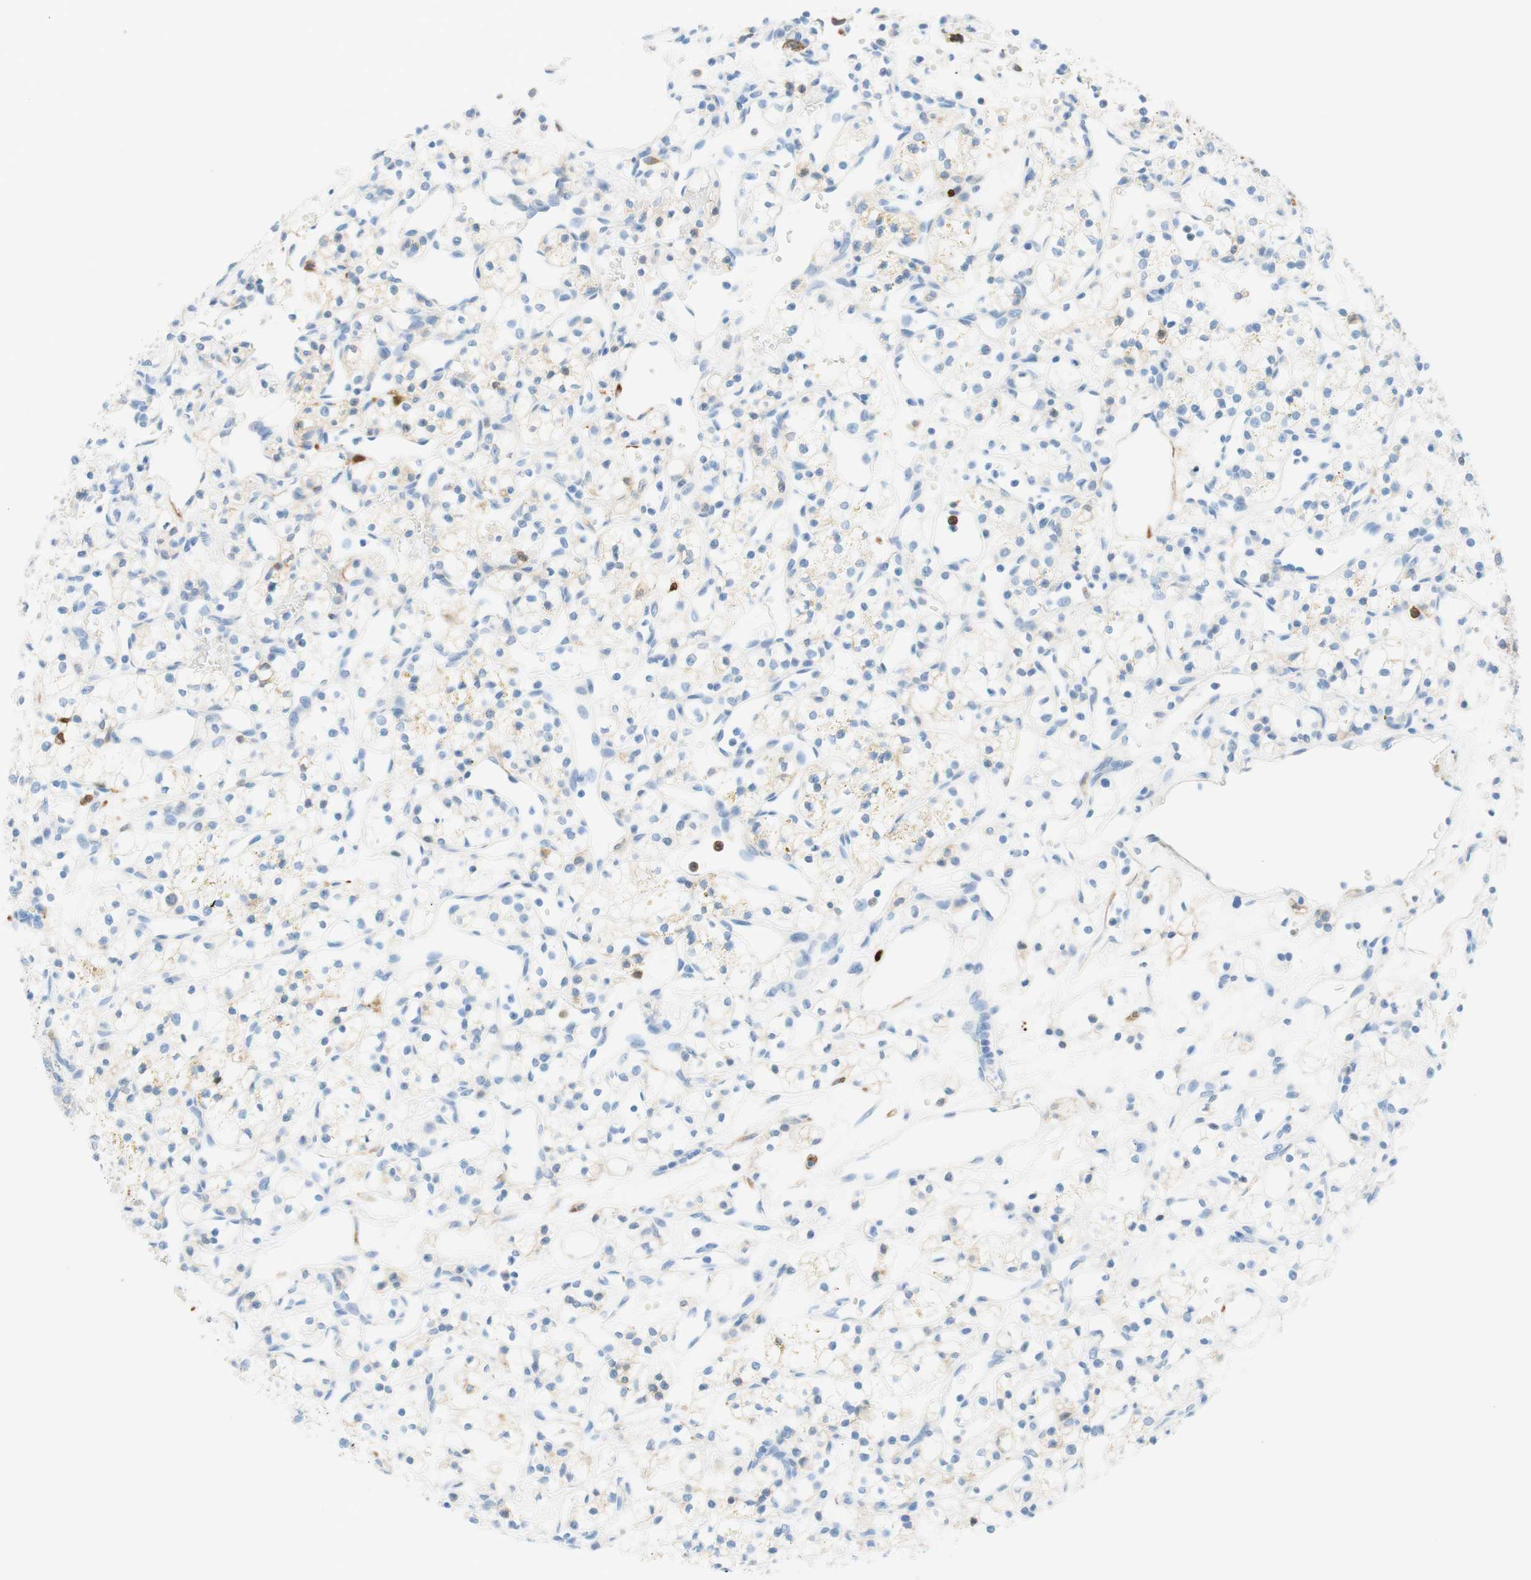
{"staining": {"intensity": "negative", "quantity": "none", "location": "none"}, "tissue": "renal cancer", "cell_type": "Tumor cells", "image_type": "cancer", "snomed": [{"axis": "morphology", "description": "Adenocarcinoma, NOS"}, {"axis": "topography", "description": "Kidney"}], "caption": "Immunohistochemistry micrograph of neoplastic tissue: adenocarcinoma (renal) stained with DAB displays no significant protein staining in tumor cells.", "gene": "STMN1", "patient": {"sex": "female", "age": 60}}